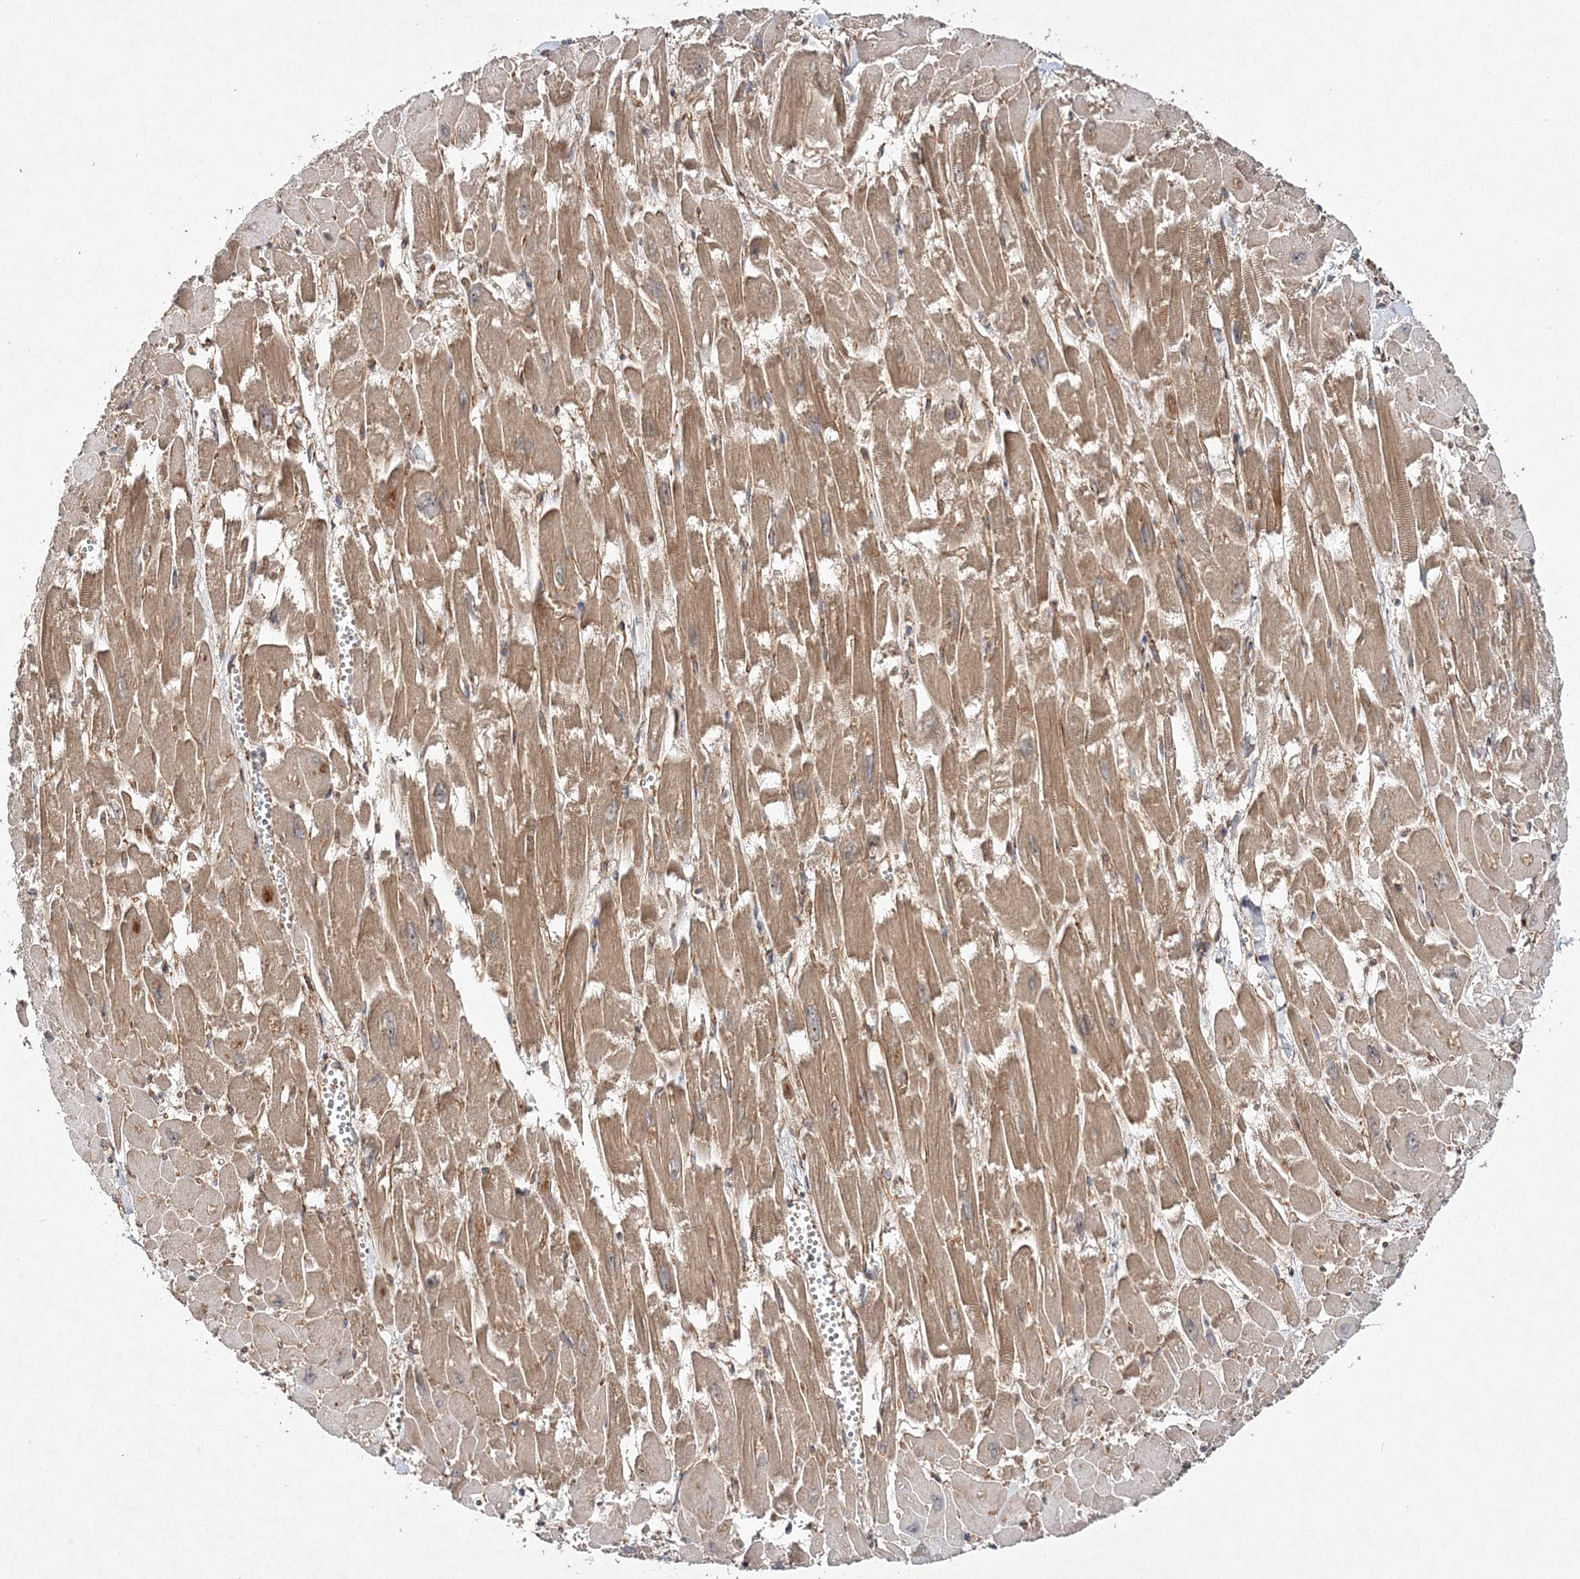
{"staining": {"intensity": "moderate", "quantity": ">75%", "location": "cytoplasmic/membranous"}, "tissue": "heart muscle", "cell_type": "Cardiomyocytes", "image_type": "normal", "snomed": [{"axis": "morphology", "description": "Normal tissue, NOS"}, {"axis": "topography", "description": "Heart"}], "caption": "Moderate cytoplasmic/membranous staining is appreciated in about >75% of cardiomyocytes in unremarkable heart muscle.", "gene": "TMEM9B", "patient": {"sex": "male", "age": 54}}